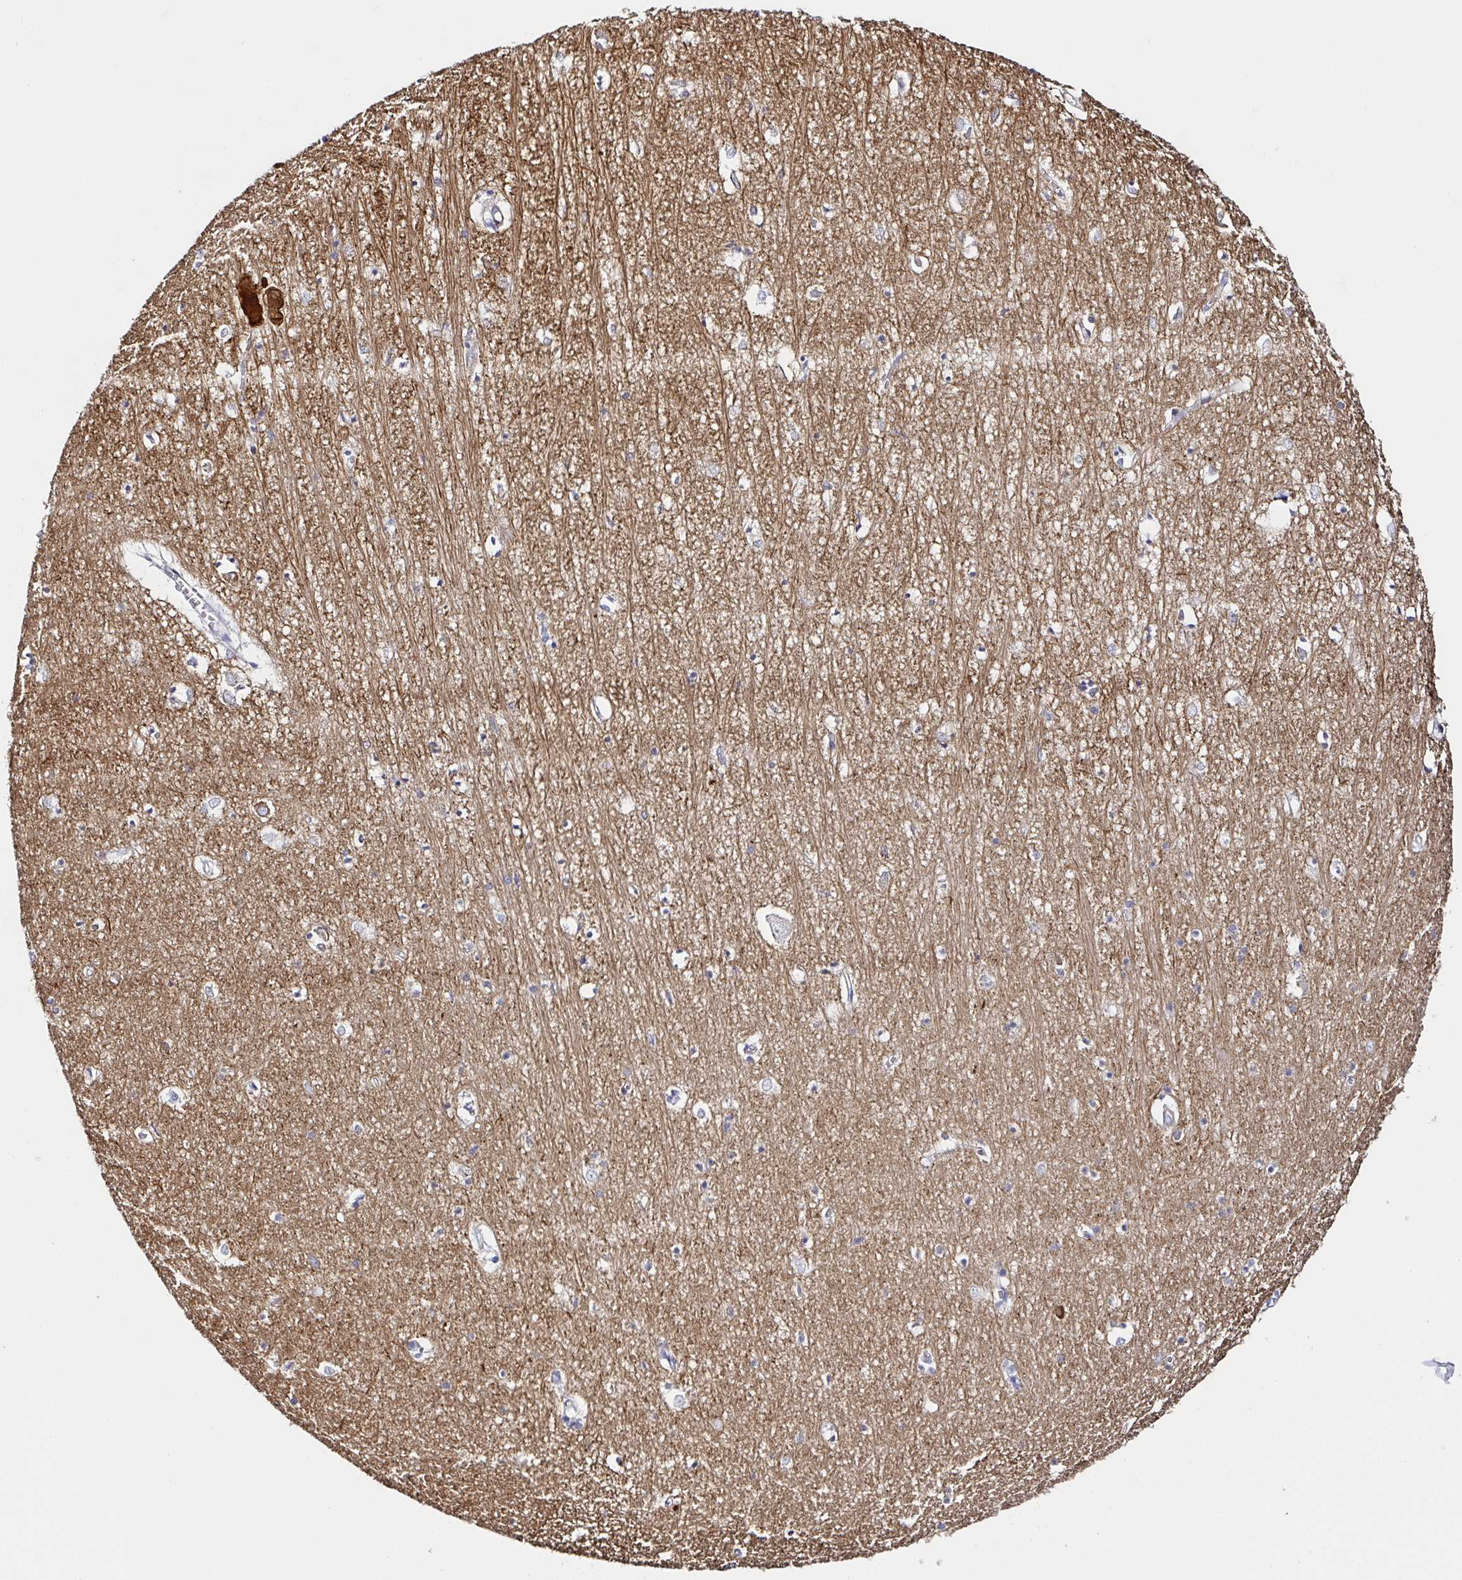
{"staining": {"intensity": "moderate", "quantity": "<25%", "location": "cytoplasmic/membranous"}, "tissue": "hippocampus", "cell_type": "Glial cells", "image_type": "normal", "snomed": [{"axis": "morphology", "description": "Normal tissue, NOS"}, {"axis": "topography", "description": "Hippocampus"}], "caption": "Immunohistochemistry (IHC) of benign hippocampus demonstrates low levels of moderate cytoplasmic/membranous expression in approximately <25% of glial cells. Using DAB (brown) and hematoxylin (blue) stains, captured at high magnification using brightfield microscopy.", "gene": "PPFIA4", "patient": {"sex": "female", "age": 64}}